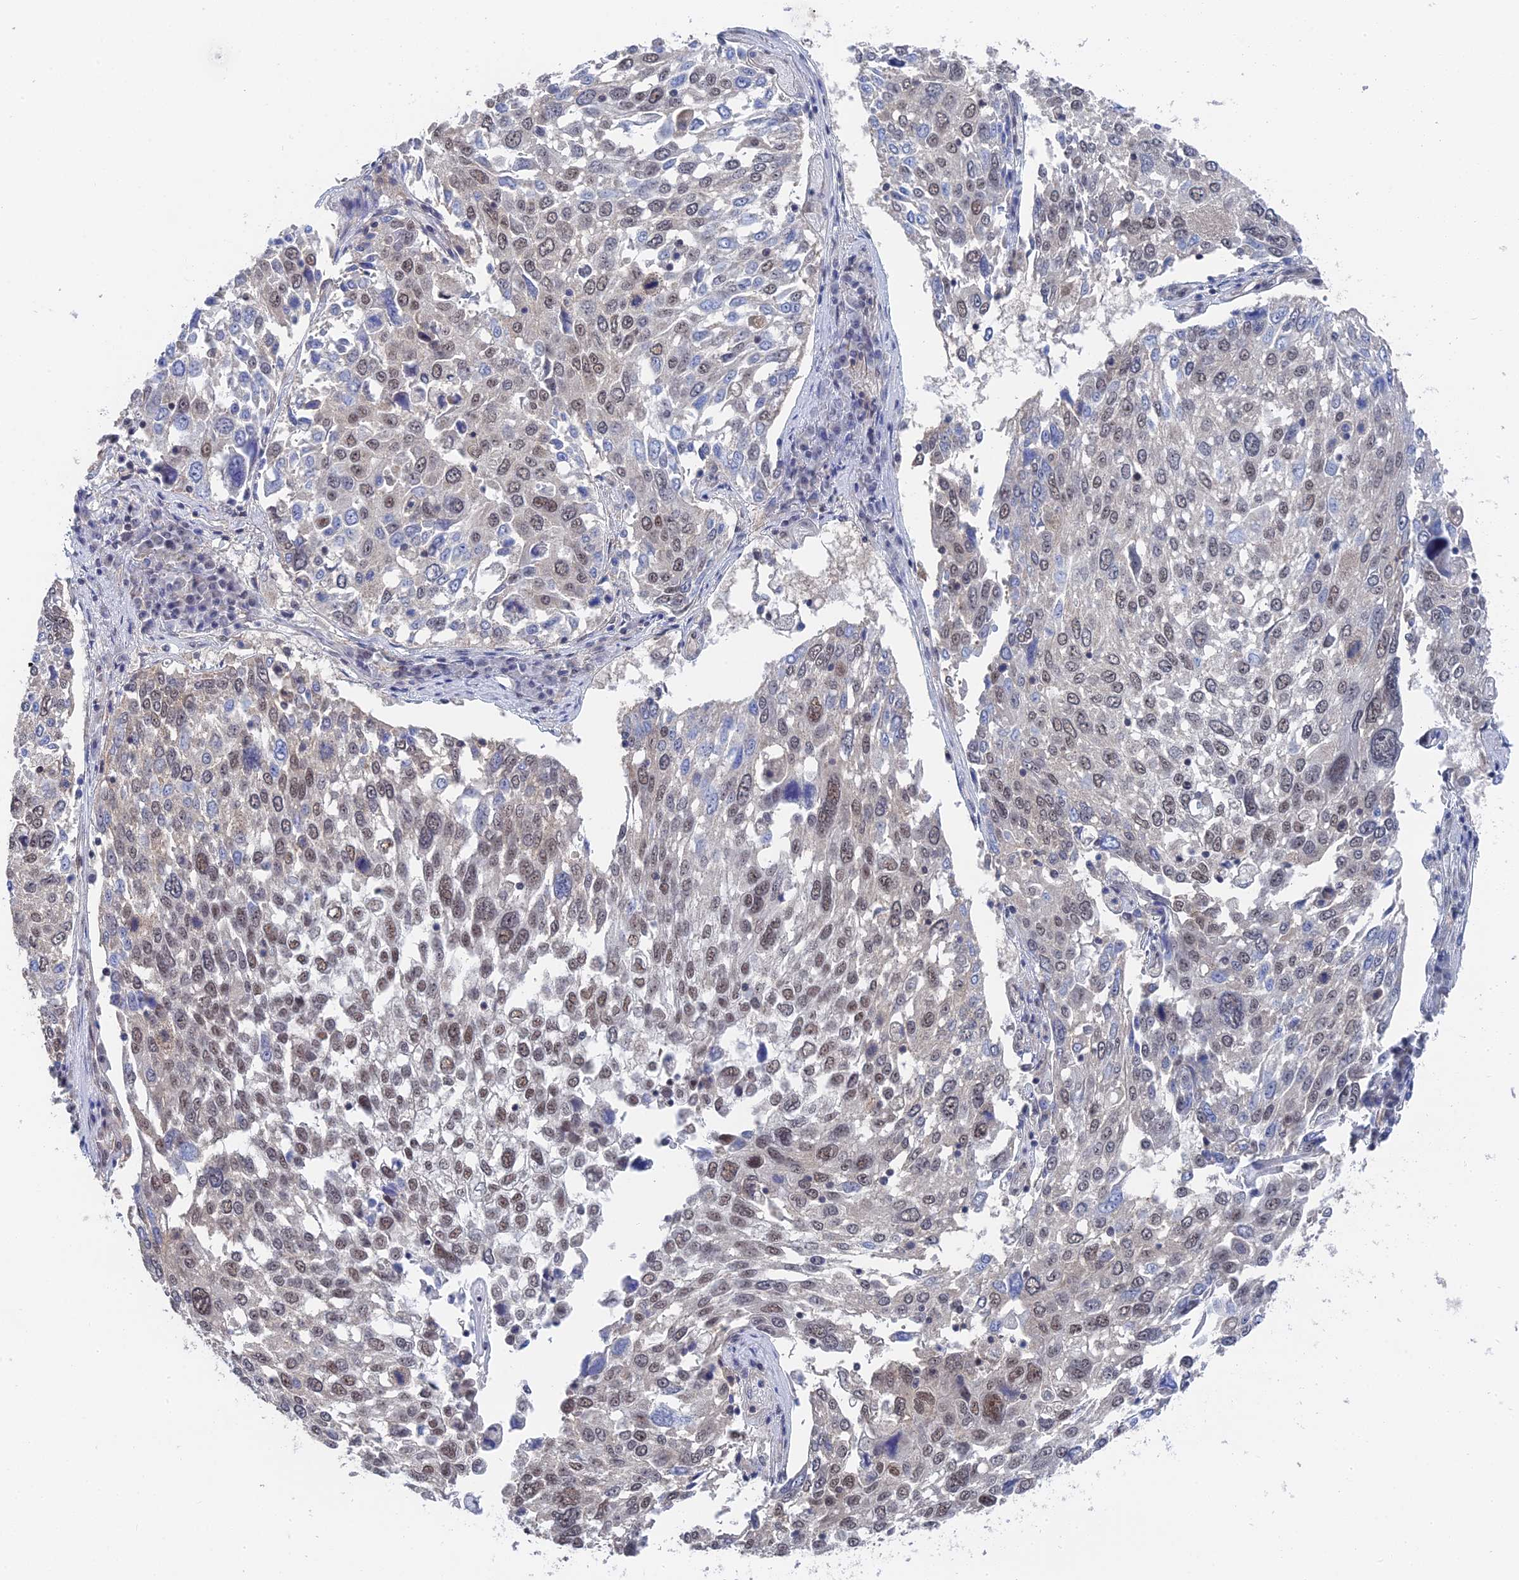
{"staining": {"intensity": "moderate", "quantity": "25%-75%", "location": "nuclear"}, "tissue": "lung cancer", "cell_type": "Tumor cells", "image_type": "cancer", "snomed": [{"axis": "morphology", "description": "Squamous cell carcinoma, NOS"}, {"axis": "topography", "description": "Lung"}], "caption": "Immunohistochemistry staining of lung squamous cell carcinoma, which exhibits medium levels of moderate nuclear positivity in approximately 25%-75% of tumor cells indicating moderate nuclear protein positivity. The staining was performed using DAB (brown) for protein detection and nuclei were counterstained in hematoxylin (blue).", "gene": "TSSC4", "patient": {"sex": "male", "age": 65}}